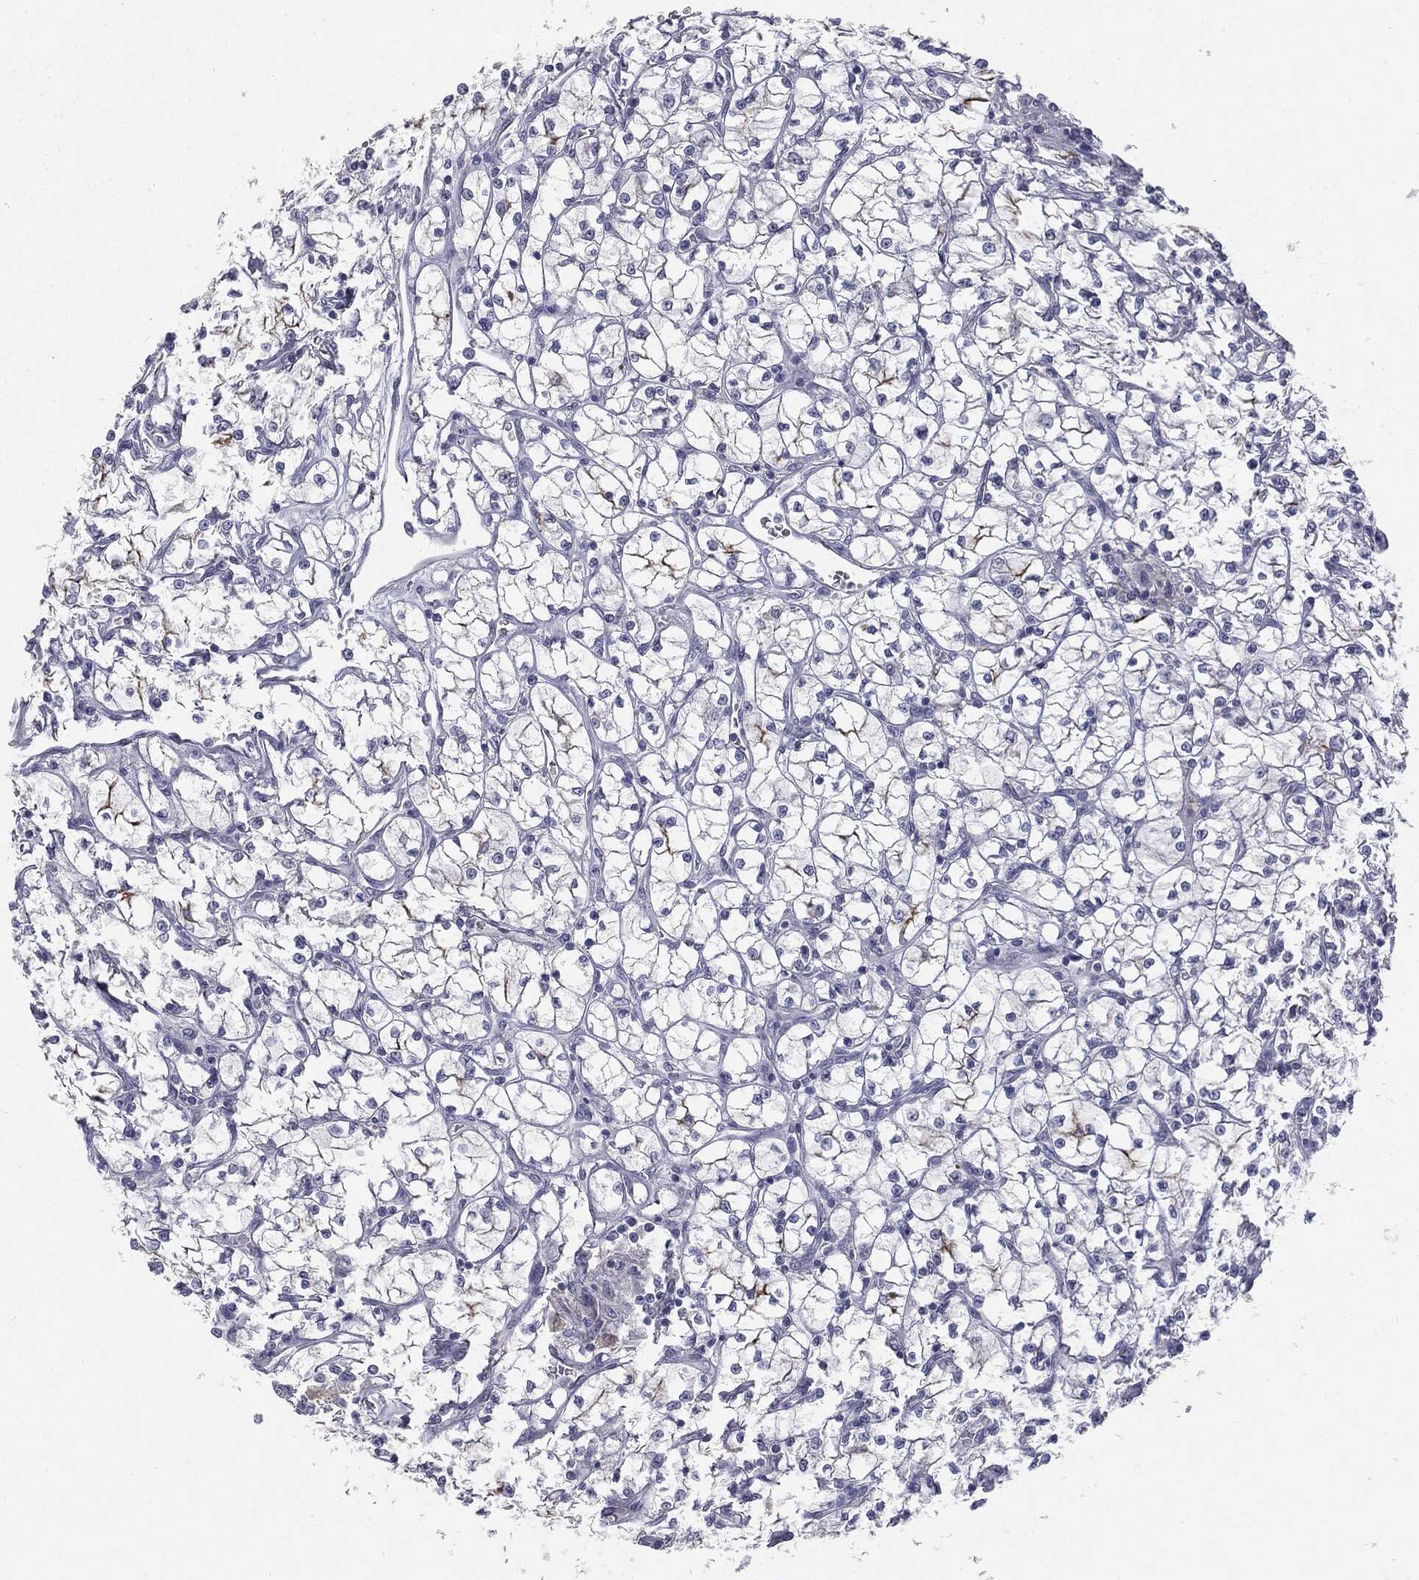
{"staining": {"intensity": "negative", "quantity": "none", "location": "none"}, "tissue": "renal cancer", "cell_type": "Tumor cells", "image_type": "cancer", "snomed": [{"axis": "morphology", "description": "Adenocarcinoma, NOS"}, {"axis": "topography", "description": "Kidney"}], "caption": "Immunohistochemistry of adenocarcinoma (renal) shows no staining in tumor cells.", "gene": "MUC1", "patient": {"sex": "female", "age": 64}}